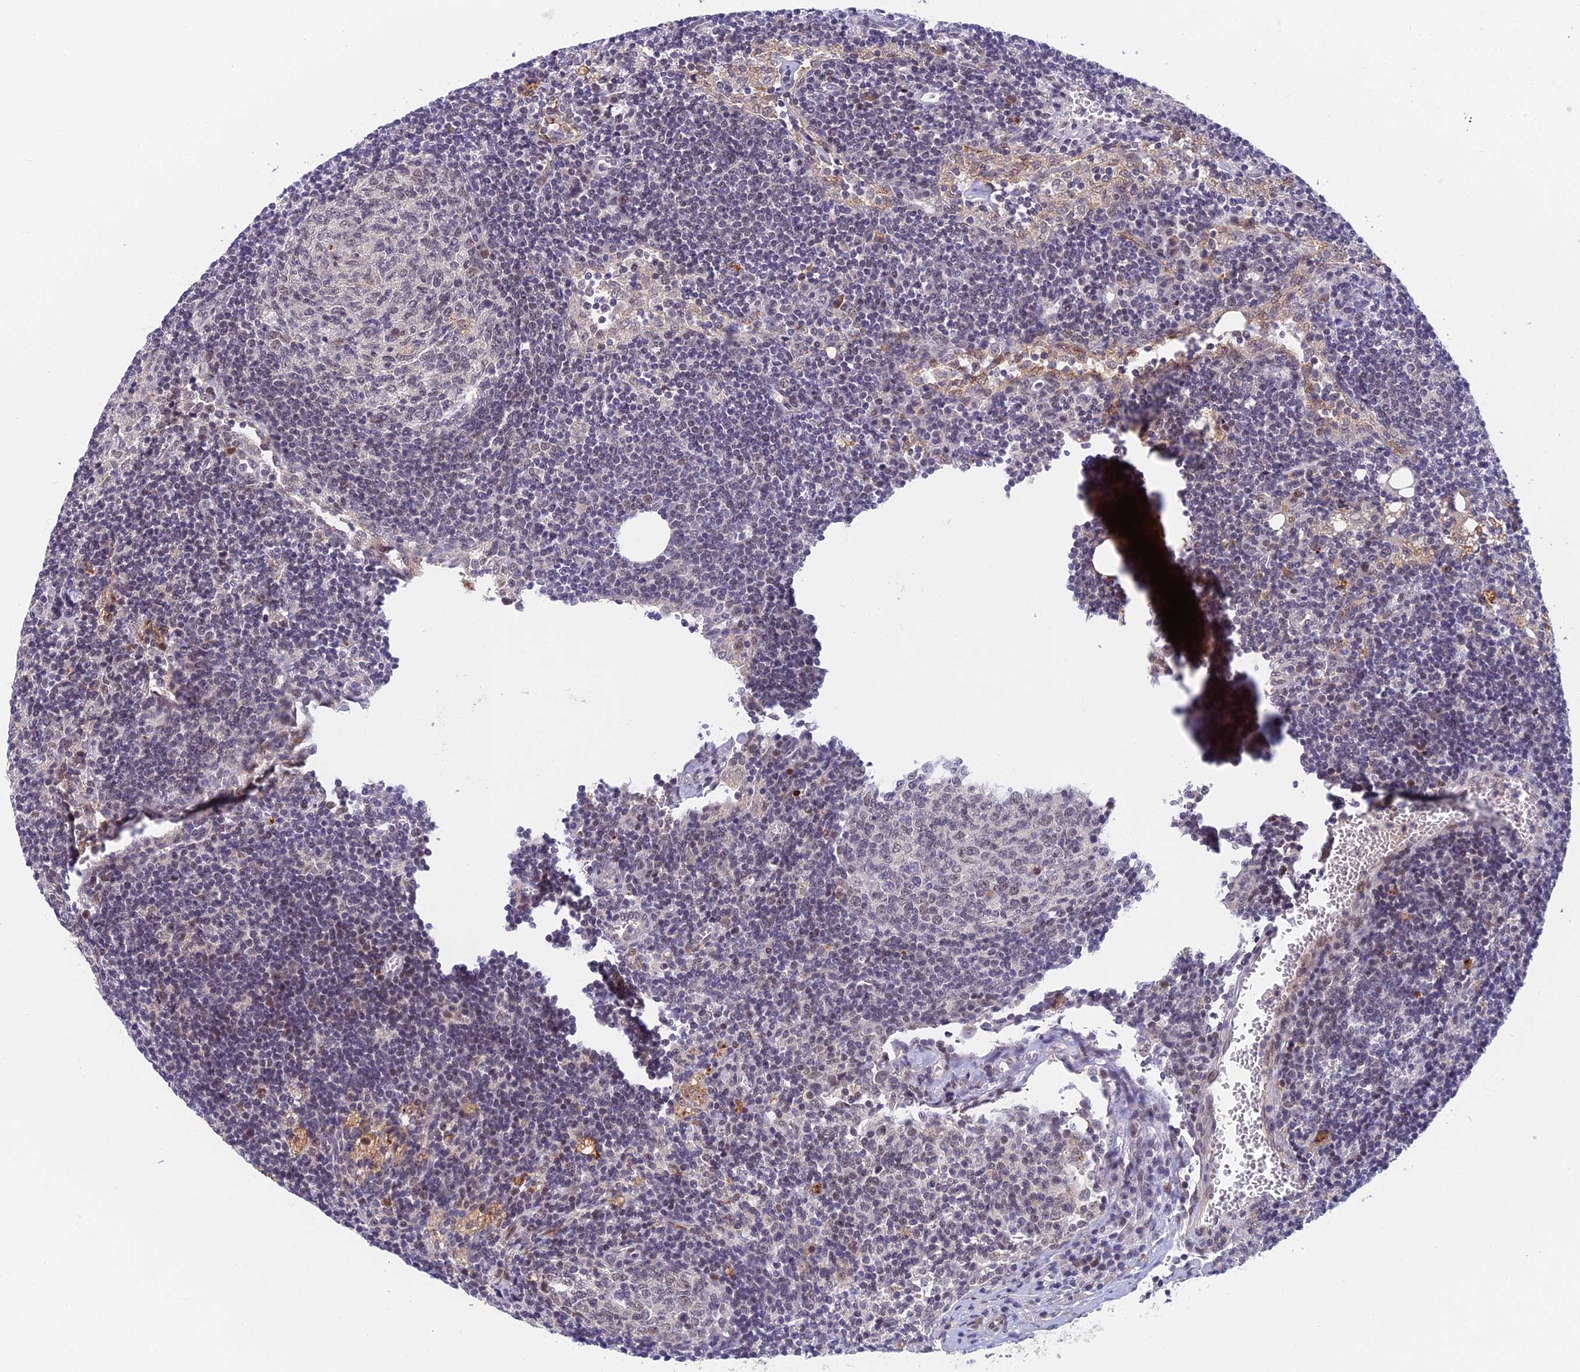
{"staining": {"intensity": "moderate", "quantity": "<25%", "location": "nuclear"}, "tissue": "lymph node", "cell_type": "Germinal center cells", "image_type": "normal", "snomed": [{"axis": "morphology", "description": "Normal tissue, NOS"}, {"axis": "topography", "description": "Lymph node"}], "caption": "A low amount of moderate nuclear staining is present in approximately <25% of germinal center cells in normal lymph node. (DAB IHC, brown staining for protein, blue staining for nuclei).", "gene": "NSMCE1", "patient": {"sex": "female", "age": 73}}